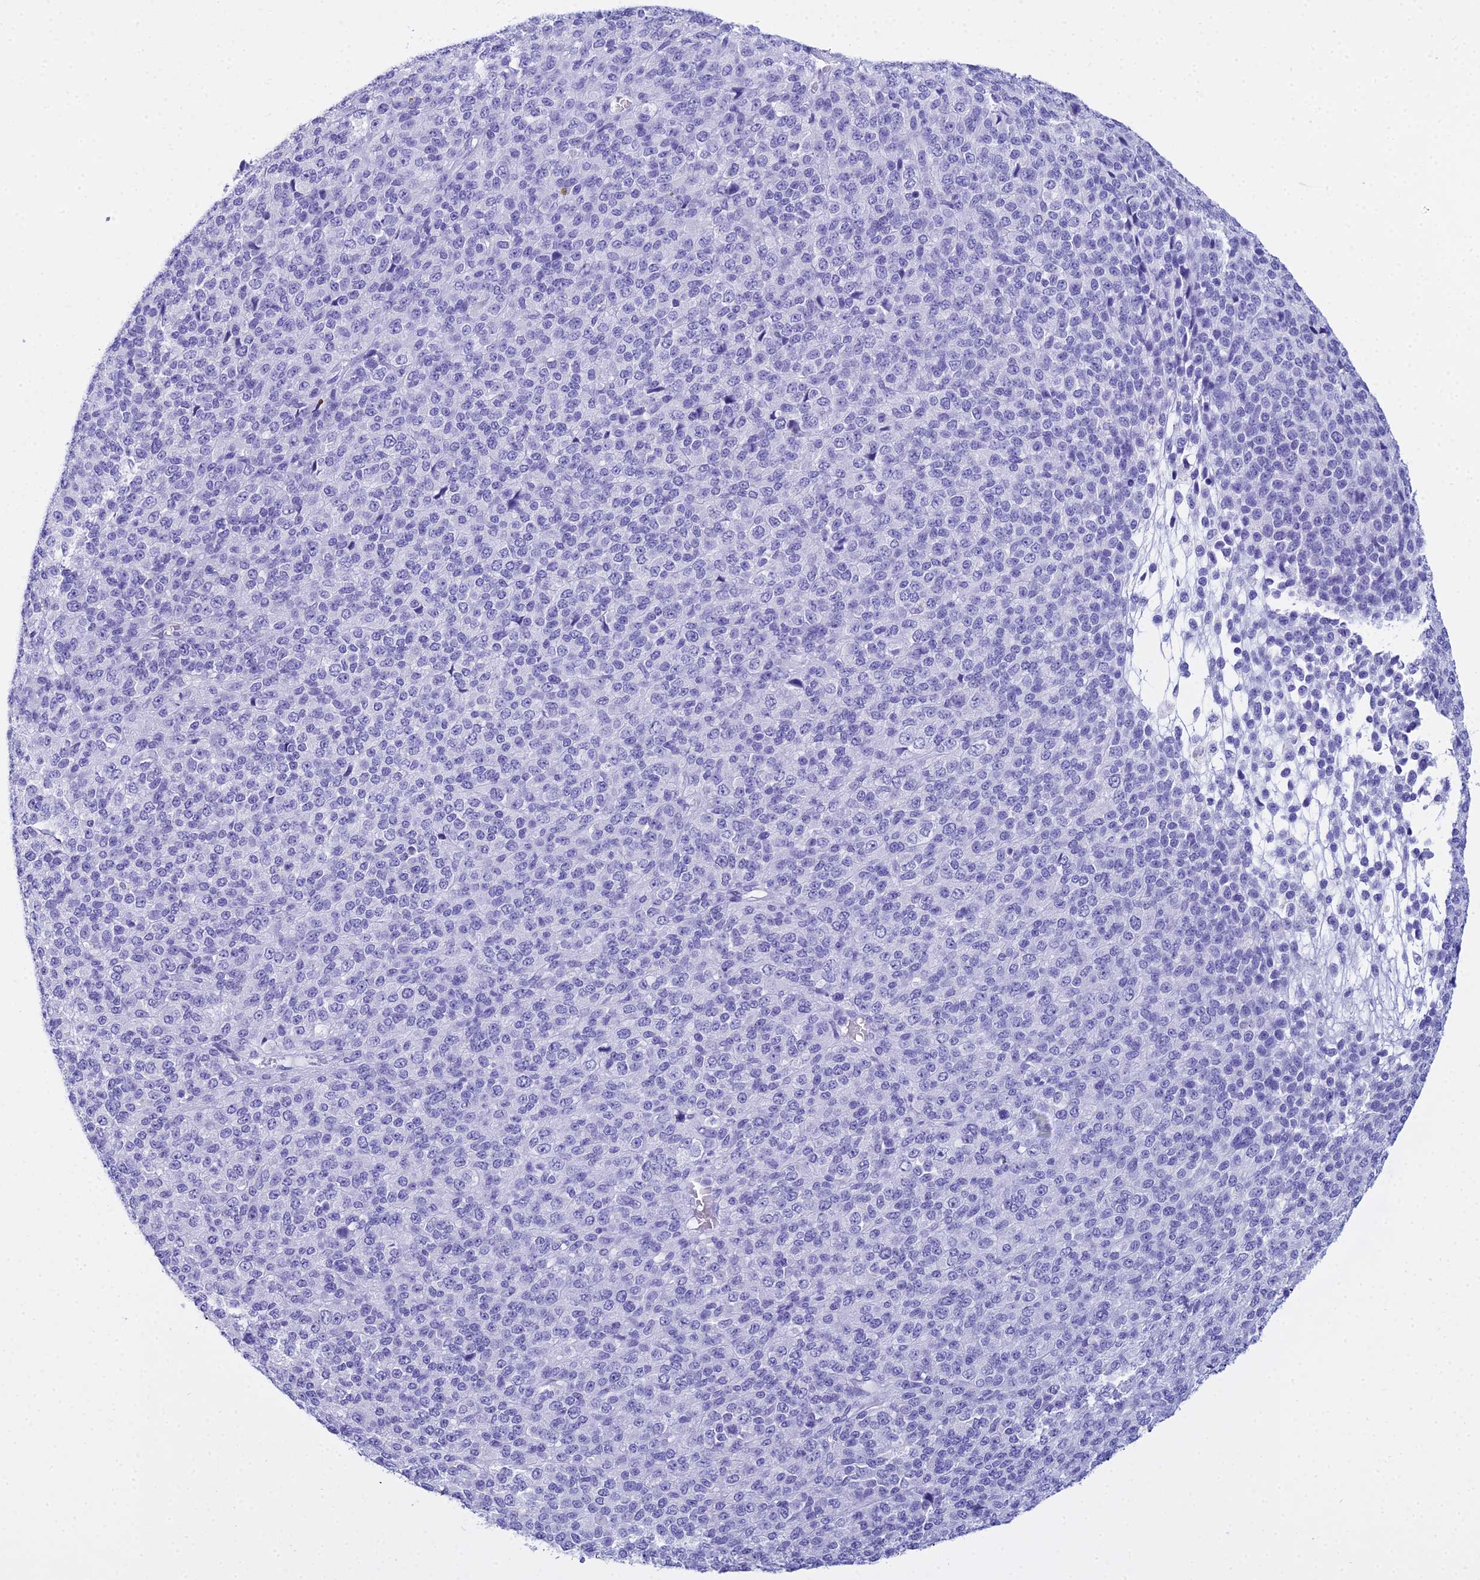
{"staining": {"intensity": "negative", "quantity": "none", "location": "none"}, "tissue": "melanoma", "cell_type": "Tumor cells", "image_type": "cancer", "snomed": [{"axis": "morphology", "description": "Malignant melanoma, Metastatic site"}, {"axis": "topography", "description": "Brain"}], "caption": "The image shows no significant staining in tumor cells of melanoma.", "gene": "ZNF442", "patient": {"sex": "female", "age": 56}}